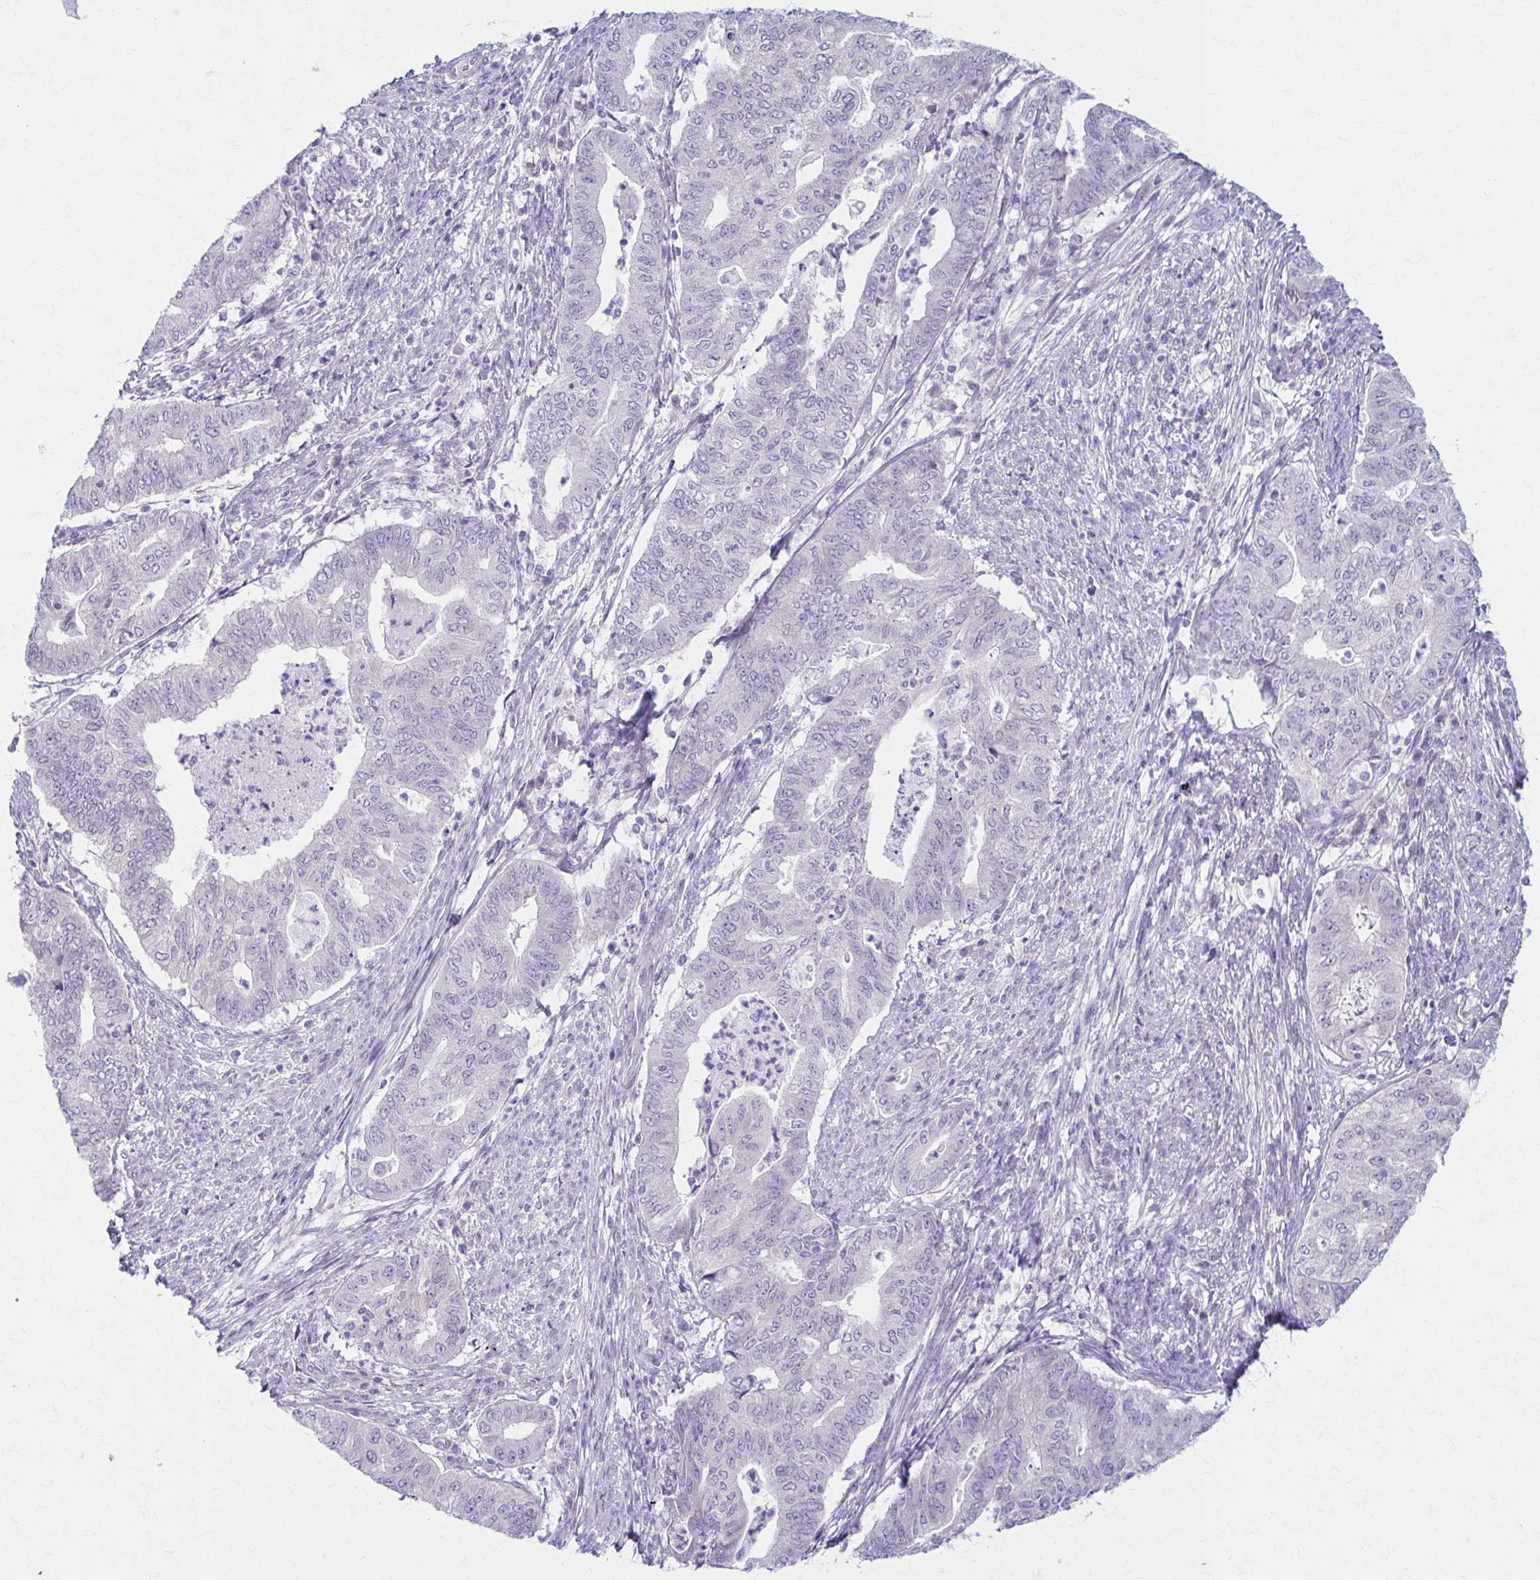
{"staining": {"intensity": "negative", "quantity": "none", "location": "none"}, "tissue": "endometrial cancer", "cell_type": "Tumor cells", "image_type": "cancer", "snomed": [{"axis": "morphology", "description": "Adenocarcinoma, NOS"}, {"axis": "topography", "description": "Endometrium"}], "caption": "Protein analysis of endometrial adenocarcinoma displays no significant staining in tumor cells.", "gene": "PRKRA", "patient": {"sex": "female", "age": 79}}